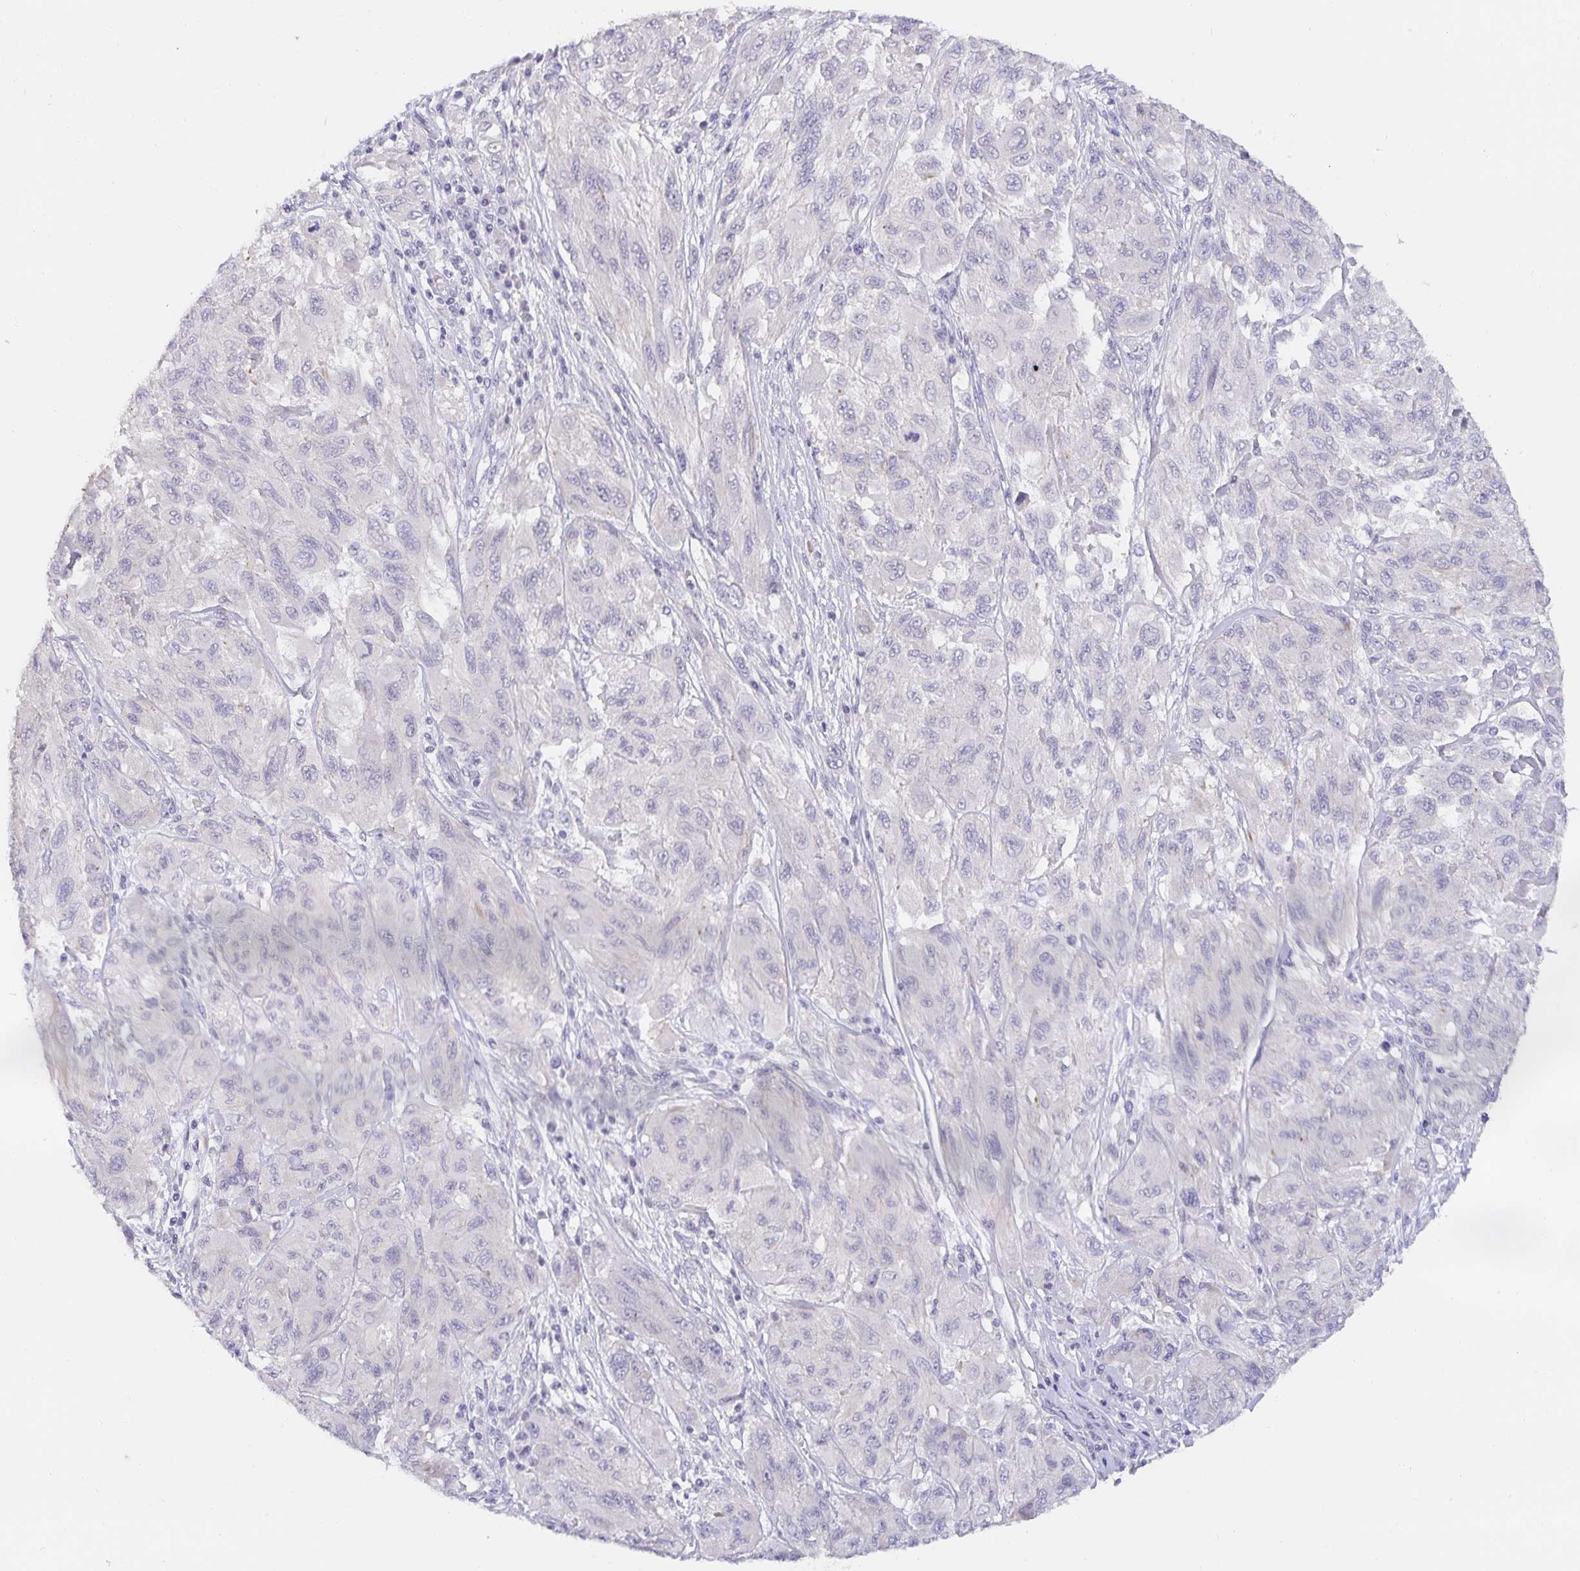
{"staining": {"intensity": "negative", "quantity": "none", "location": "none"}, "tissue": "melanoma", "cell_type": "Tumor cells", "image_type": "cancer", "snomed": [{"axis": "morphology", "description": "Malignant melanoma, NOS"}, {"axis": "topography", "description": "Skin"}], "caption": "Tumor cells show no significant protein staining in melanoma.", "gene": "PDX1", "patient": {"sex": "female", "age": 91}}